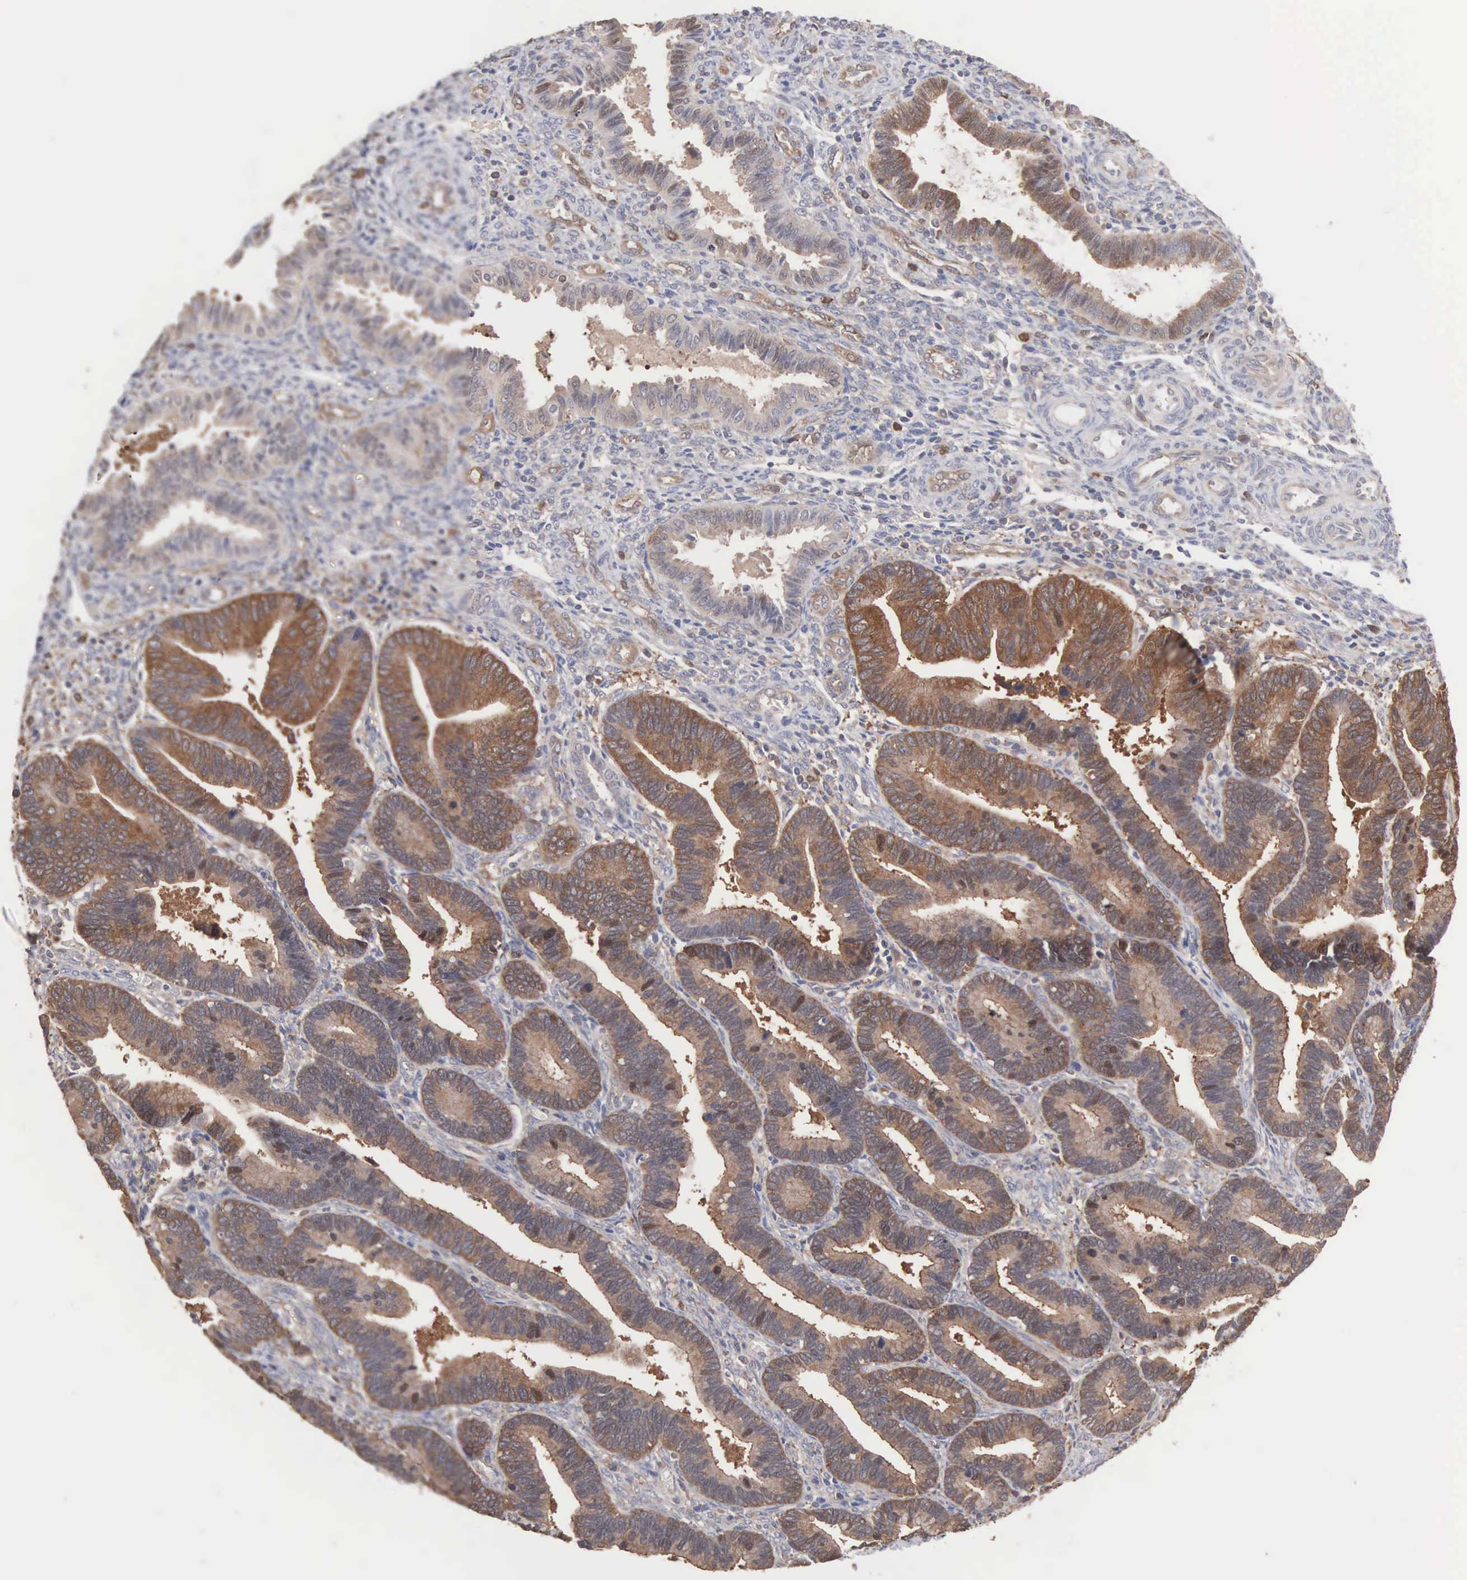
{"staining": {"intensity": "weak", "quantity": "<25%", "location": "cytoplasmic/membranous"}, "tissue": "endometrium", "cell_type": "Cells in endometrial stroma", "image_type": "normal", "snomed": [{"axis": "morphology", "description": "Normal tissue, NOS"}, {"axis": "topography", "description": "Endometrium"}], "caption": "The immunohistochemistry (IHC) histopathology image has no significant expression in cells in endometrial stroma of endometrium.", "gene": "MTHFD1", "patient": {"sex": "female", "age": 36}}